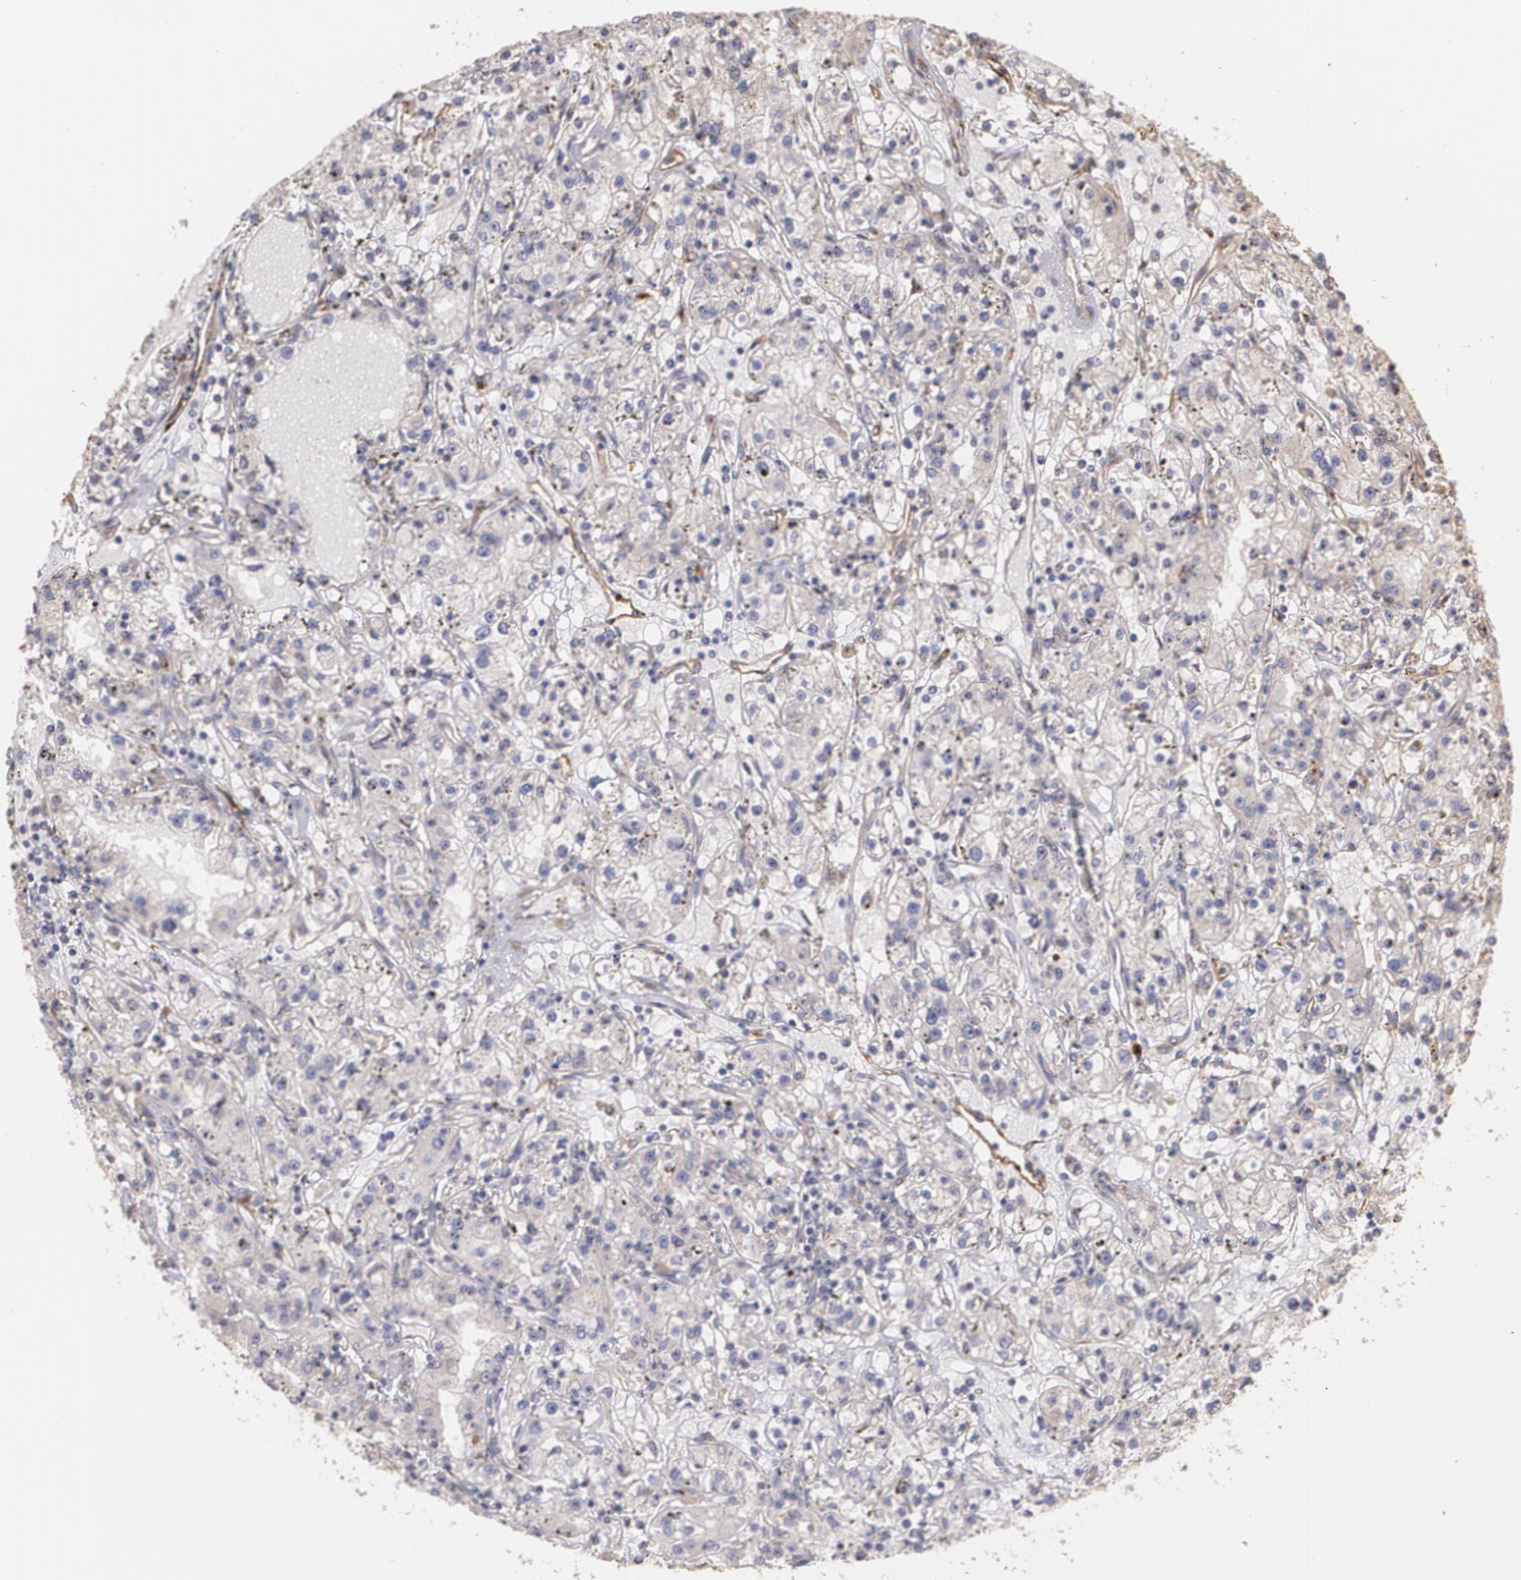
{"staining": {"intensity": "weak", "quantity": "25%-75%", "location": "cytoplasmic/membranous"}, "tissue": "renal cancer", "cell_type": "Tumor cells", "image_type": "cancer", "snomed": [{"axis": "morphology", "description": "Adenocarcinoma, NOS"}, {"axis": "topography", "description": "Kidney"}], "caption": "DAB immunohistochemical staining of human renal cancer displays weak cytoplasmic/membranous protein staining in approximately 25%-75% of tumor cells.", "gene": "ECE1", "patient": {"sex": "male", "age": 56}}